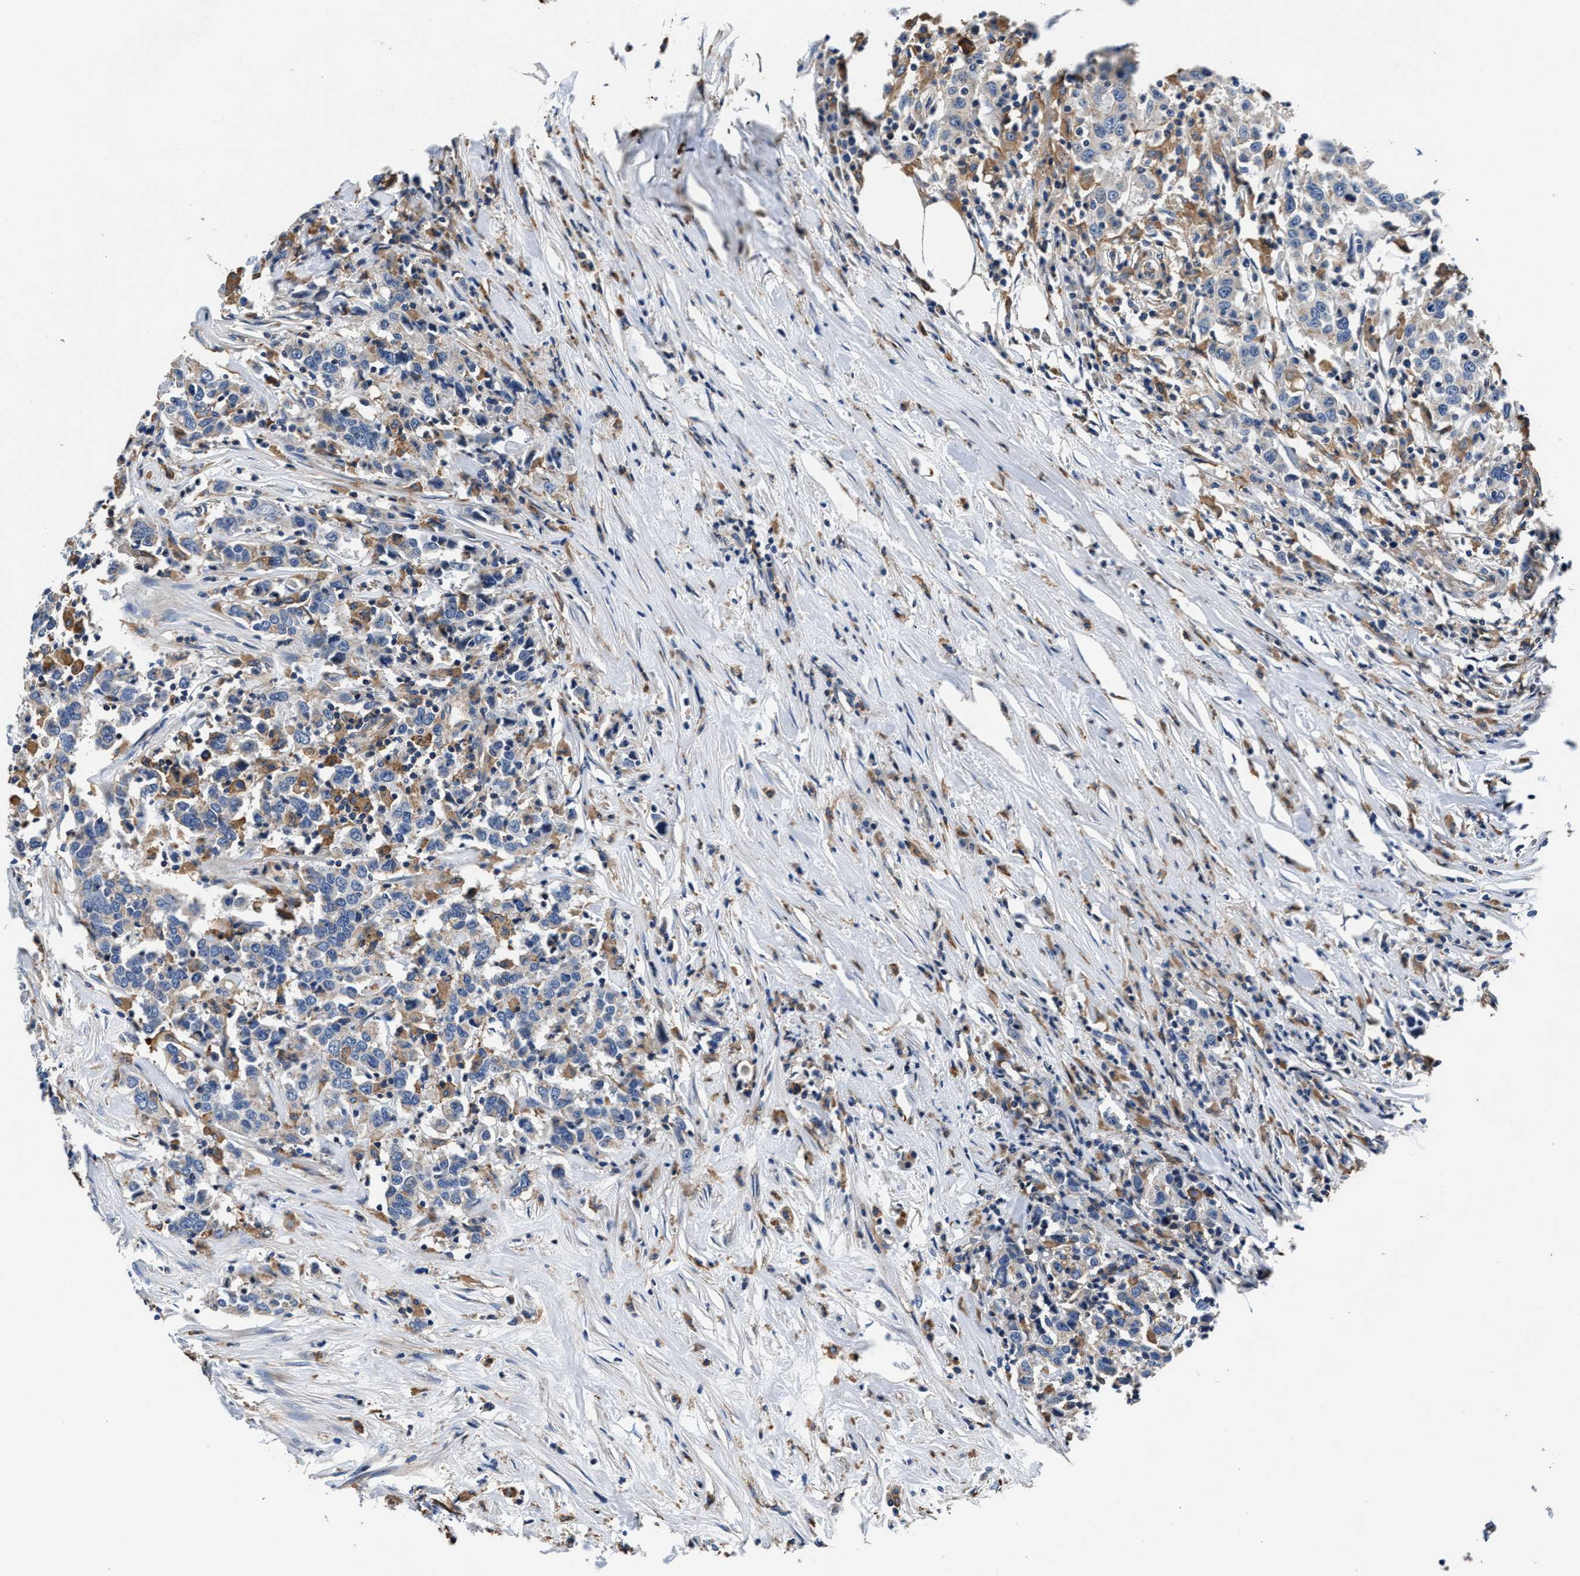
{"staining": {"intensity": "negative", "quantity": "none", "location": "none"}, "tissue": "urothelial cancer", "cell_type": "Tumor cells", "image_type": "cancer", "snomed": [{"axis": "morphology", "description": "Urothelial carcinoma, High grade"}, {"axis": "topography", "description": "Urinary bladder"}], "caption": "A micrograph of human urothelial cancer is negative for staining in tumor cells.", "gene": "PPP1R9B", "patient": {"sex": "male", "age": 61}}